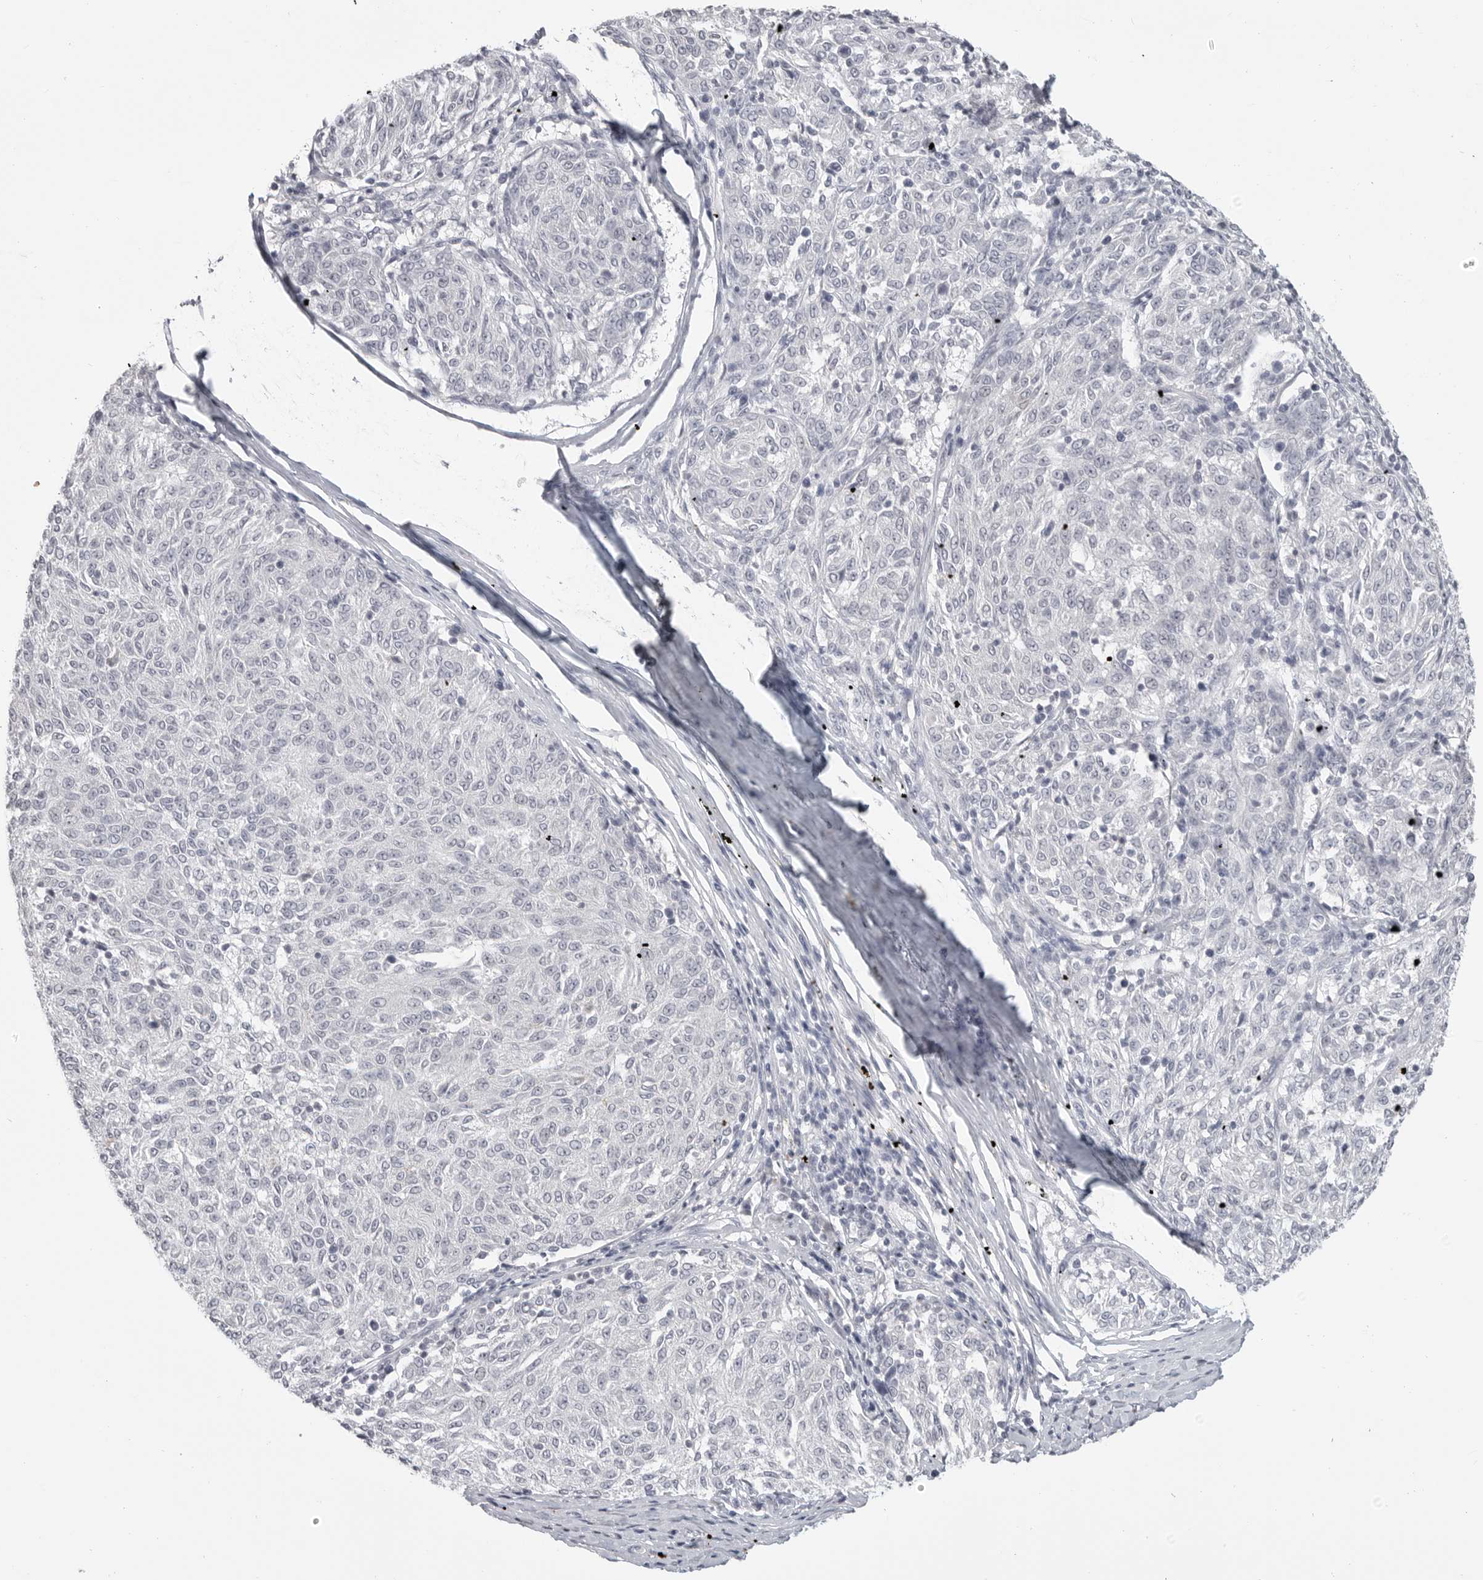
{"staining": {"intensity": "negative", "quantity": "none", "location": "none"}, "tissue": "melanoma", "cell_type": "Tumor cells", "image_type": "cancer", "snomed": [{"axis": "morphology", "description": "Malignant melanoma, NOS"}, {"axis": "topography", "description": "Skin"}], "caption": "Photomicrograph shows no significant protein positivity in tumor cells of malignant melanoma.", "gene": "PRSS1", "patient": {"sex": "female", "age": 72}}